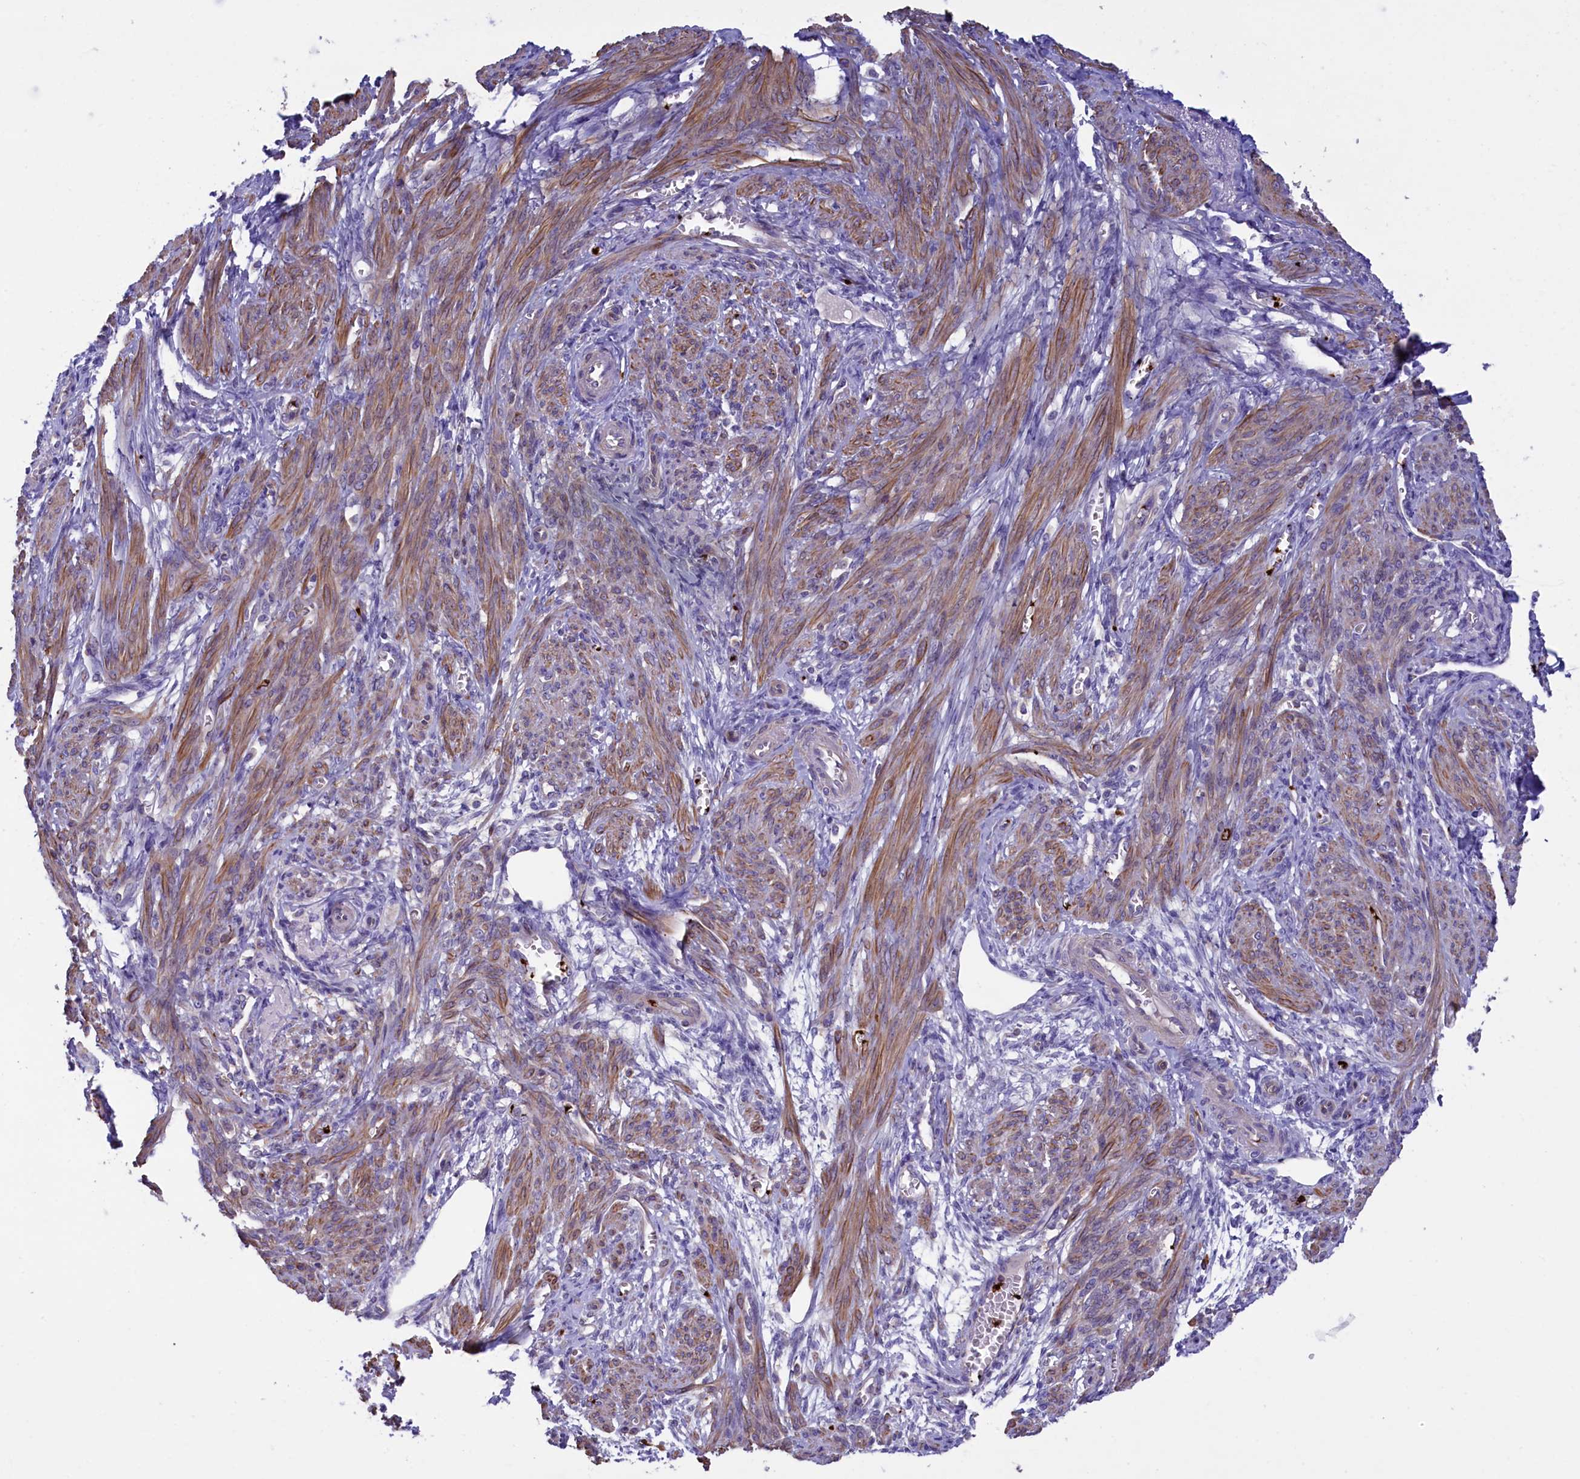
{"staining": {"intensity": "moderate", "quantity": "25%-75%", "location": "cytoplasmic/membranous"}, "tissue": "smooth muscle", "cell_type": "Smooth muscle cells", "image_type": "normal", "snomed": [{"axis": "morphology", "description": "Normal tissue, NOS"}, {"axis": "topography", "description": "Smooth muscle"}], "caption": "Immunohistochemistry (IHC) of unremarkable smooth muscle demonstrates medium levels of moderate cytoplasmic/membranous positivity in about 25%-75% of smooth muscle cells. (brown staining indicates protein expression, while blue staining denotes nuclei).", "gene": "HEATR3", "patient": {"sex": "female", "age": 39}}